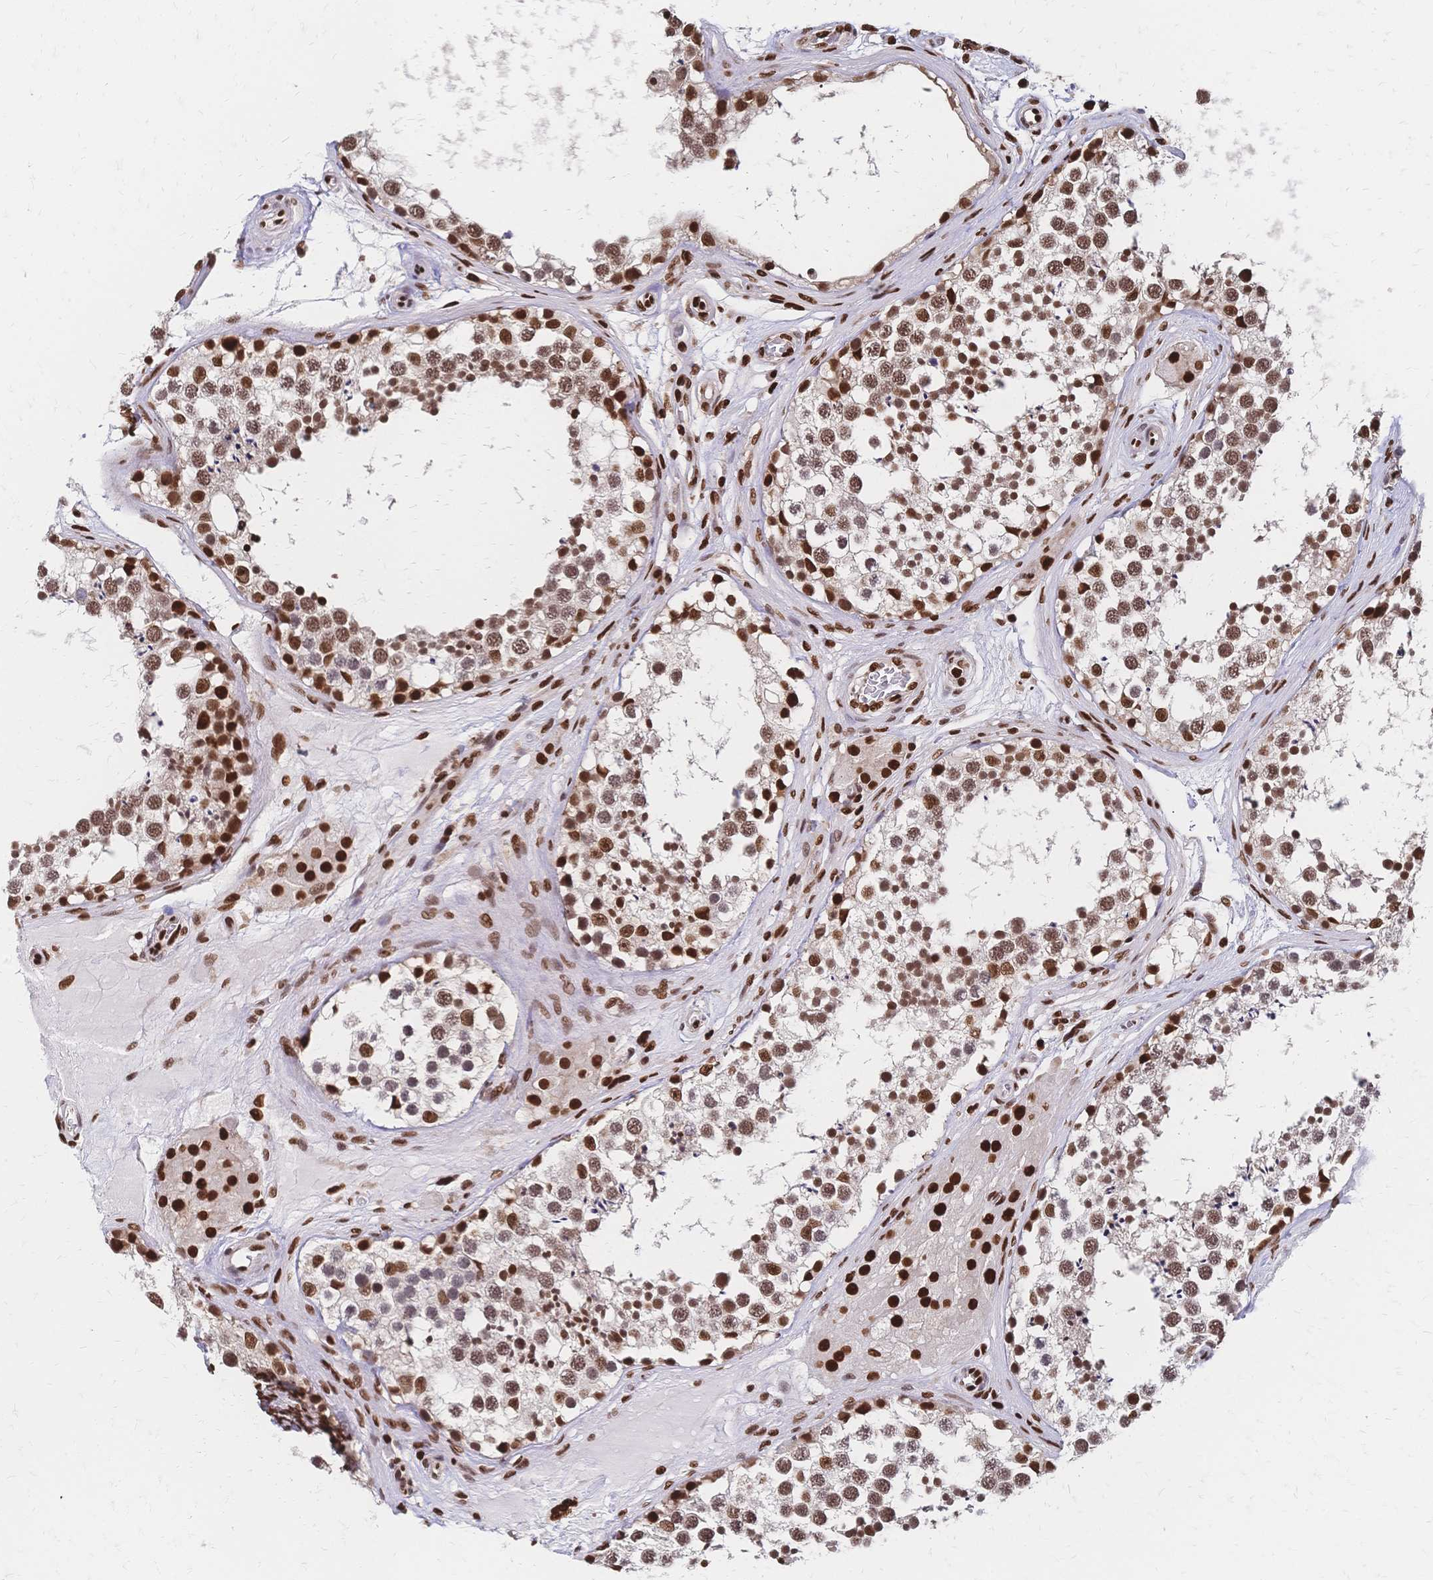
{"staining": {"intensity": "moderate", "quantity": ">75%", "location": "nuclear"}, "tissue": "testis", "cell_type": "Cells in seminiferous ducts", "image_type": "normal", "snomed": [{"axis": "morphology", "description": "Normal tissue, NOS"}, {"axis": "morphology", "description": "Seminoma, NOS"}, {"axis": "topography", "description": "Testis"}], "caption": "Immunohistochemical staining of normal testis demonstrates medium levels of moderate nuclear expression in approximately >75% of cells in seminiferous ducts. (Stains: DAB in brown, nuclei in blue, Microscopy: brightfield microscopy at high magnification).", "gene": "HDGF", "patient": {"sex": "male", "age": 65}}